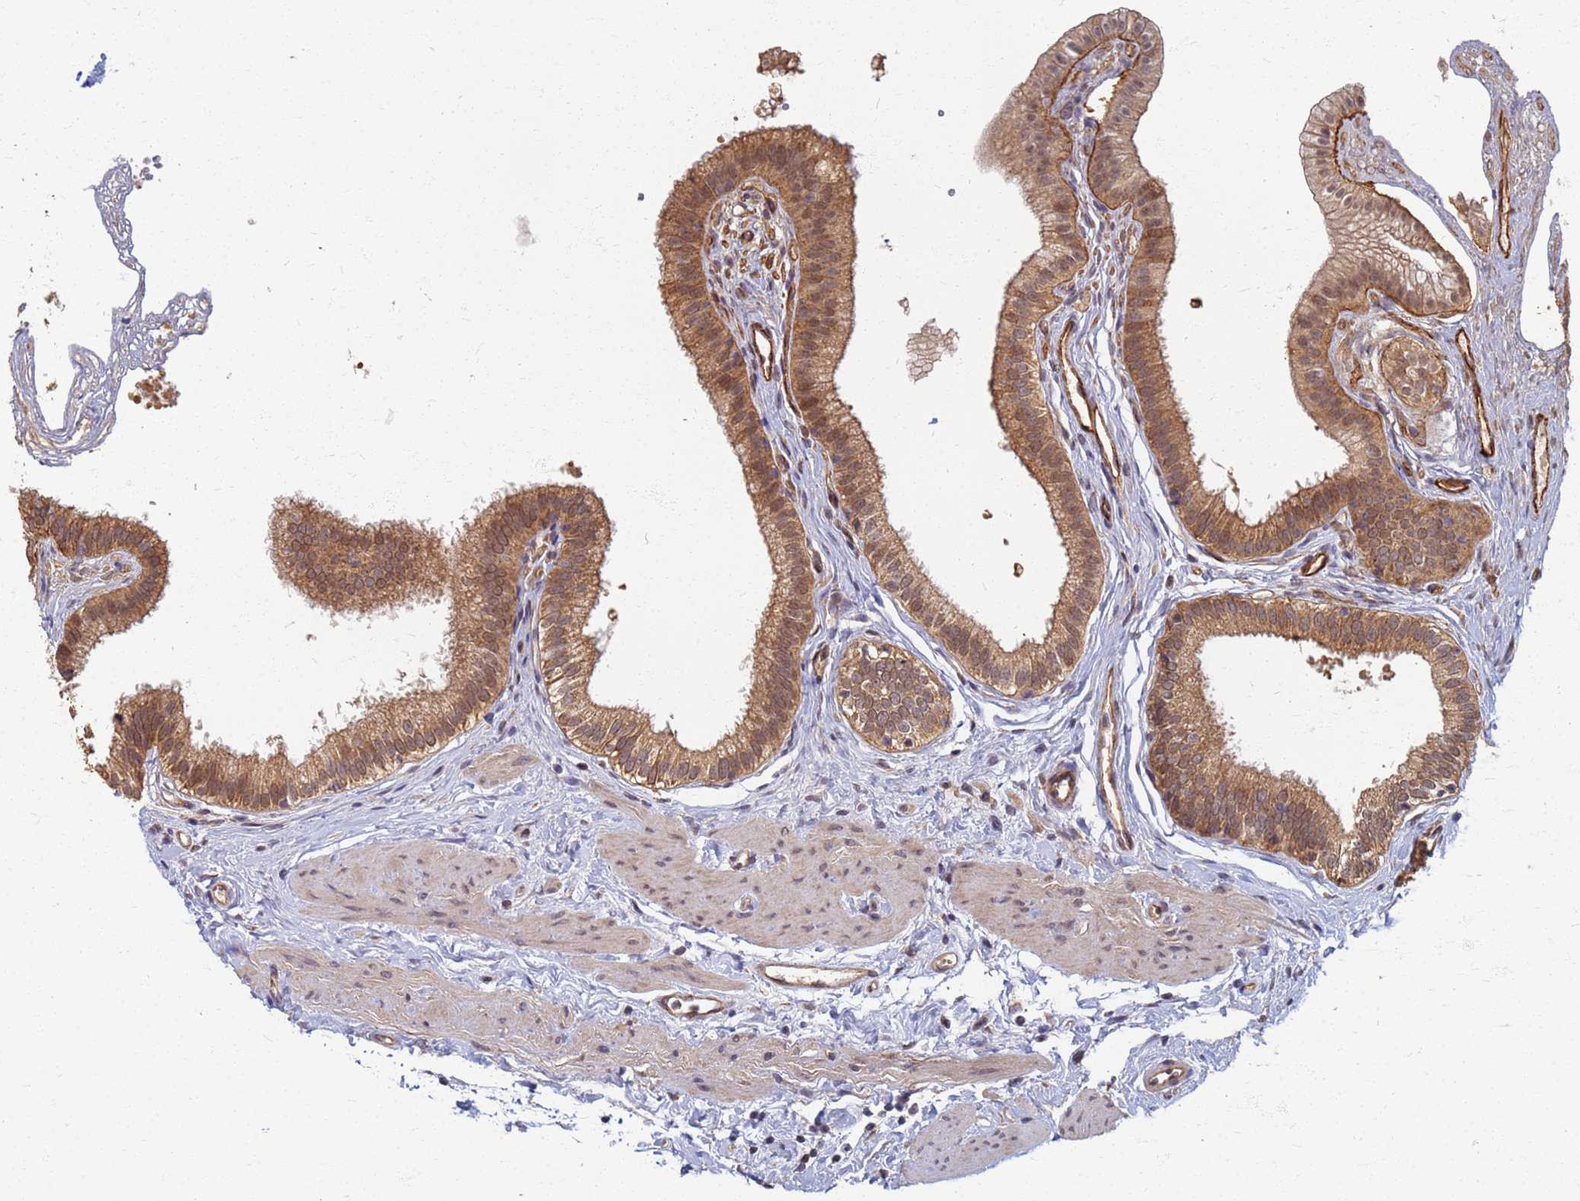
{"staining": {"intensity": "moderate", "quantity": ">75%", "location": "cytoplasmic/membranous"}, "tissue": "gallbladder", "cell_type": "Glandular cells", "image_type": "normal", "snomed": [{"axis": "morphology", "description": "Normal tissue, NOS"}, {"axis": "topography", "description": "Gallbladder"}], "caption": "An immunohistochemistry photomicrograph of benign tissue is shown. Protein staining in brown highlights moderate cytoplasmic/membranous positivity in gallbladder within glandular cells. The staining was performed using DAB (3,3'-diaminobenzidine), with brown indicating positive protein expression. Nuclei are stained blue with hematoxylin.", "gene": "ITGB4", "patient": {"sex": "female", "age": 54}}